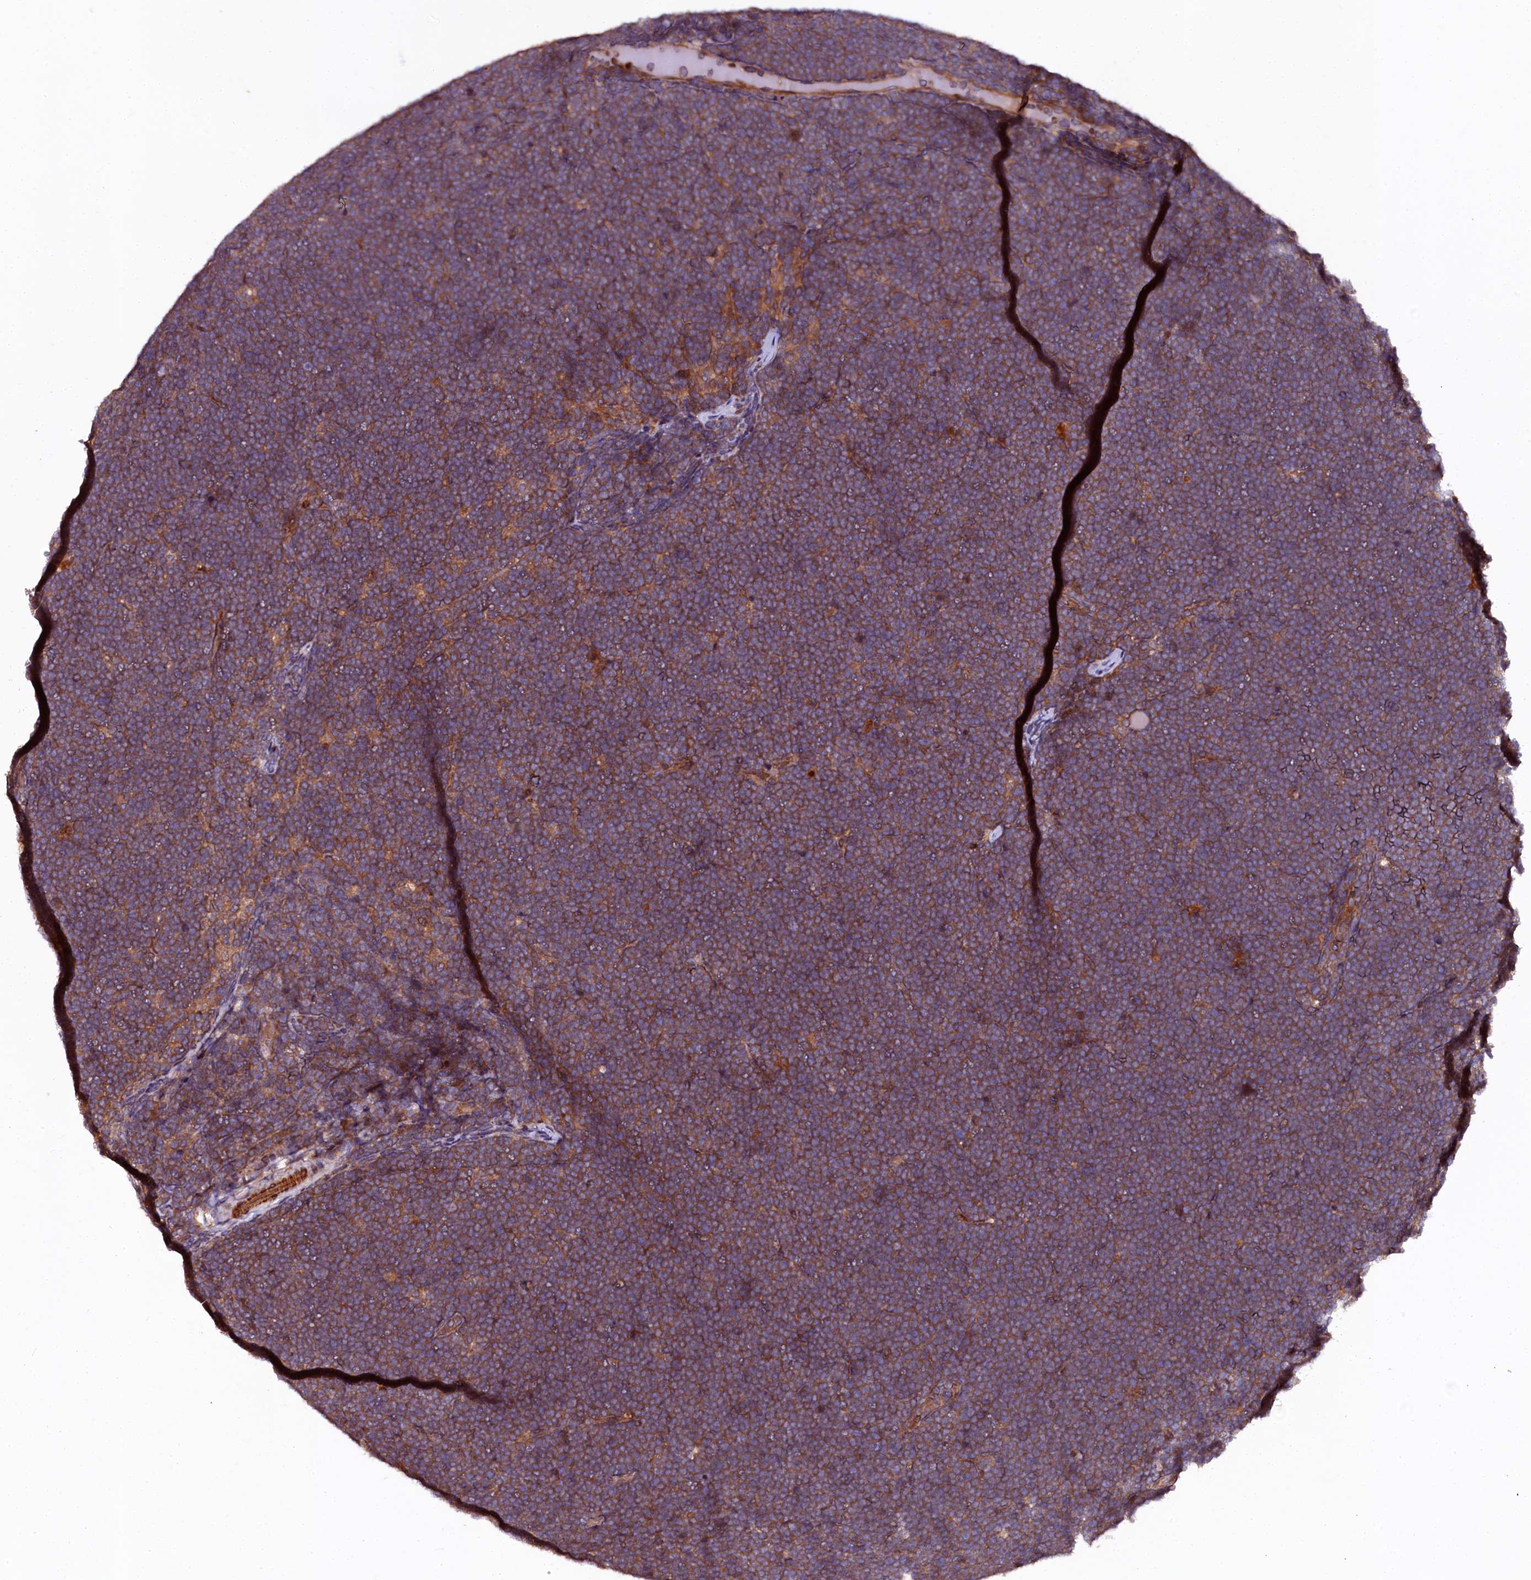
{"staining": {"intensity": "moderate", "quantity": "25%-75%", "location": "cytoplasmic/membranous"}, "tissue": "lymphoma", "cell_type": "Tumor cells", "image_type": "cancer", "snomed": [{"axis": "morphology", "description": "Malignant lymphoma, non-Hodgkin's type, High grade"}, {"axis": "topography", "description": "Lymph node"}], "caption": "Malignant lymphoma, non-Hodgkin's type (high-grade) tissue demonstrates moderate cytoplasmic/membranous positivity in approximately 25%-75% of tumor cells", "gene": "N4BP1", "patient": {"sex": "male", "age": 13}}